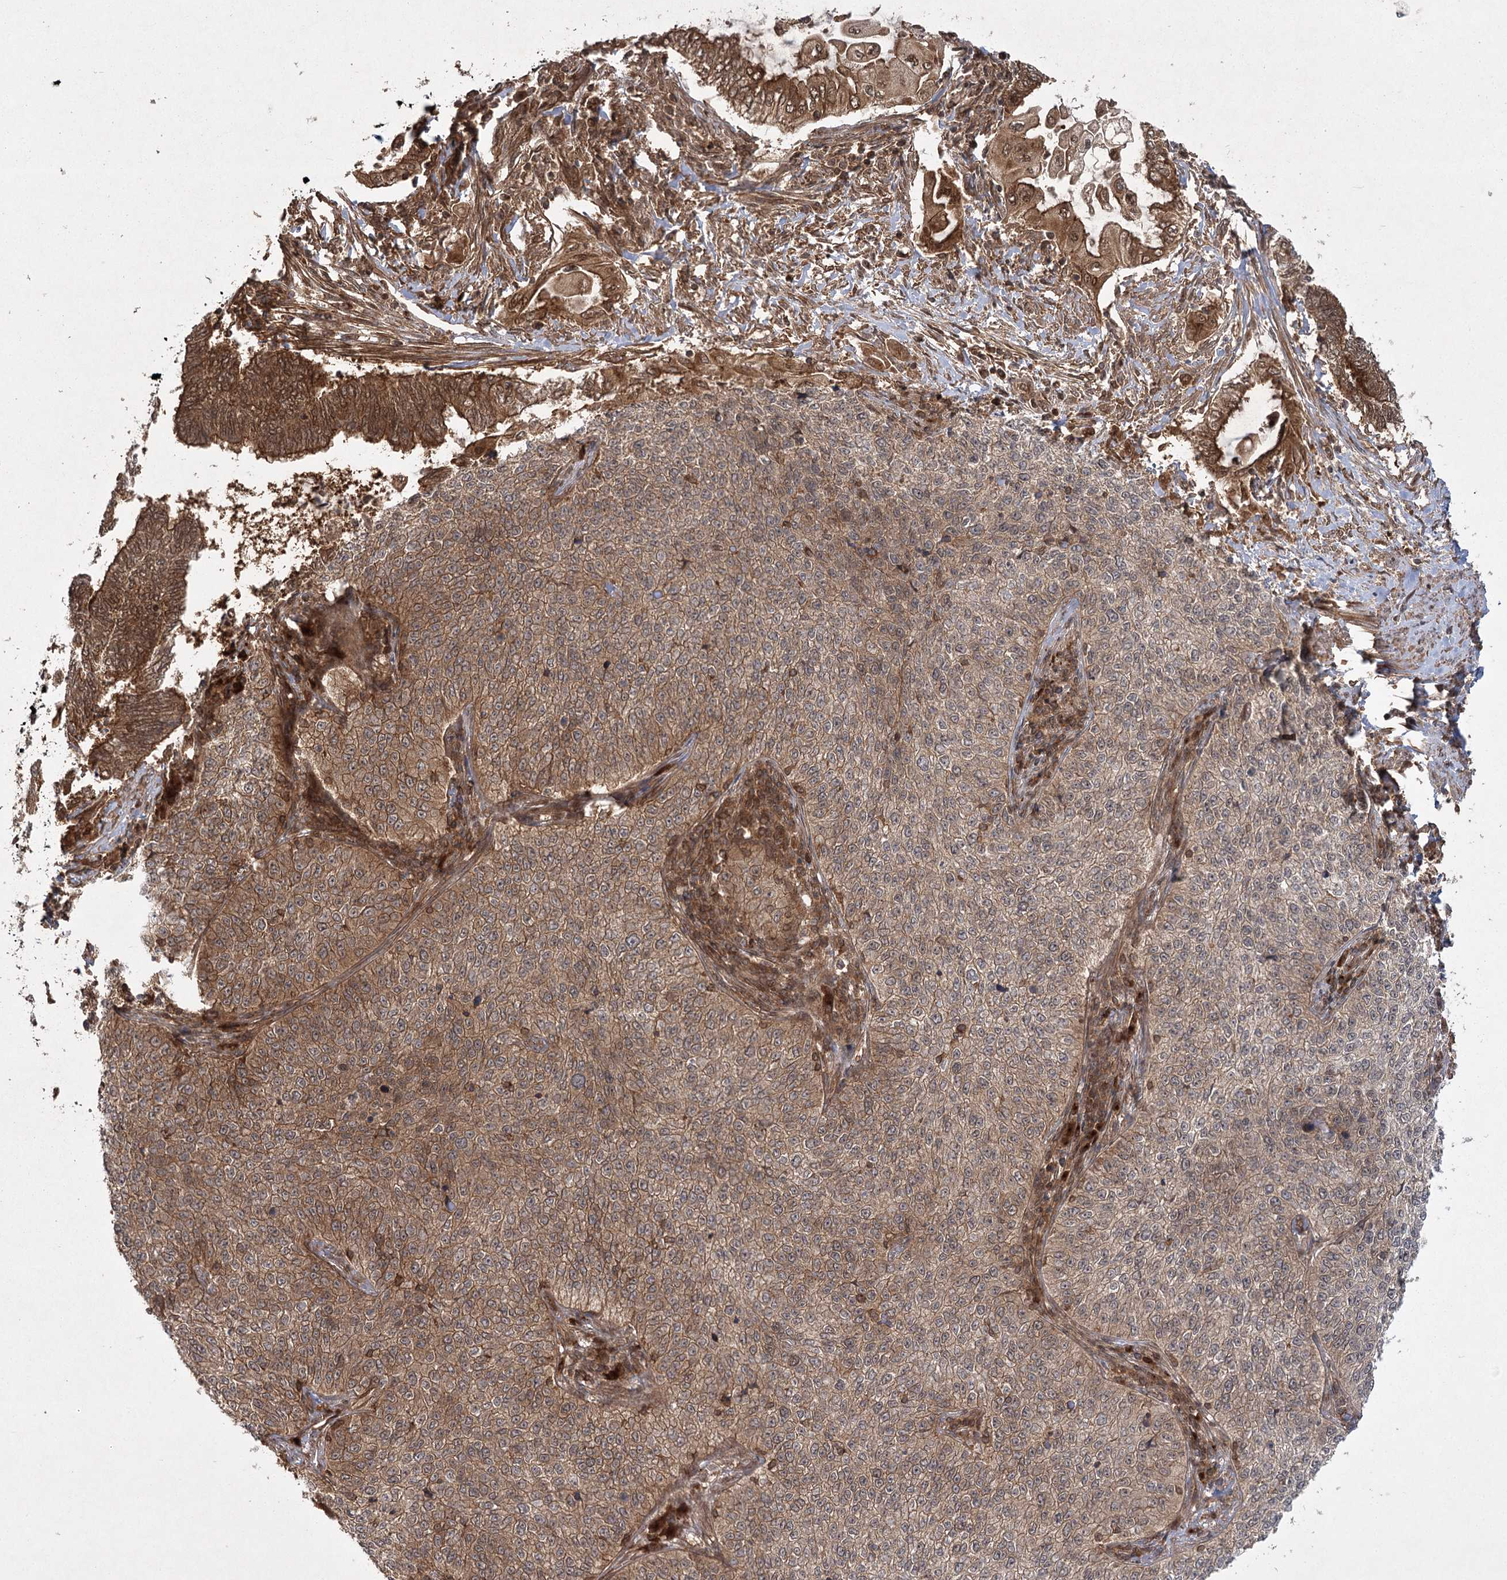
{"staining": {"intensity": "moderate", "quantity": "25%-75%", "location": "cytoplasmic/membranous"}, "tissue": "cervical cancer", "cell_type": "Tumor cells", "image_type": "cancer", "snomed": [{"axis": "morphology", "description": "Squamous cell carcinoma, NOS"}, {"axis": "topography", "description": "Cervix"}], "caption": "Moderate cytoplasmic/membranous expression for a protein is identified in approximately 25%-75% of tumor cells of cervical squamous cell carcinoma using IHC.", "gene": "MDFIC", "patient": {"sex": "female", "age": 35}}